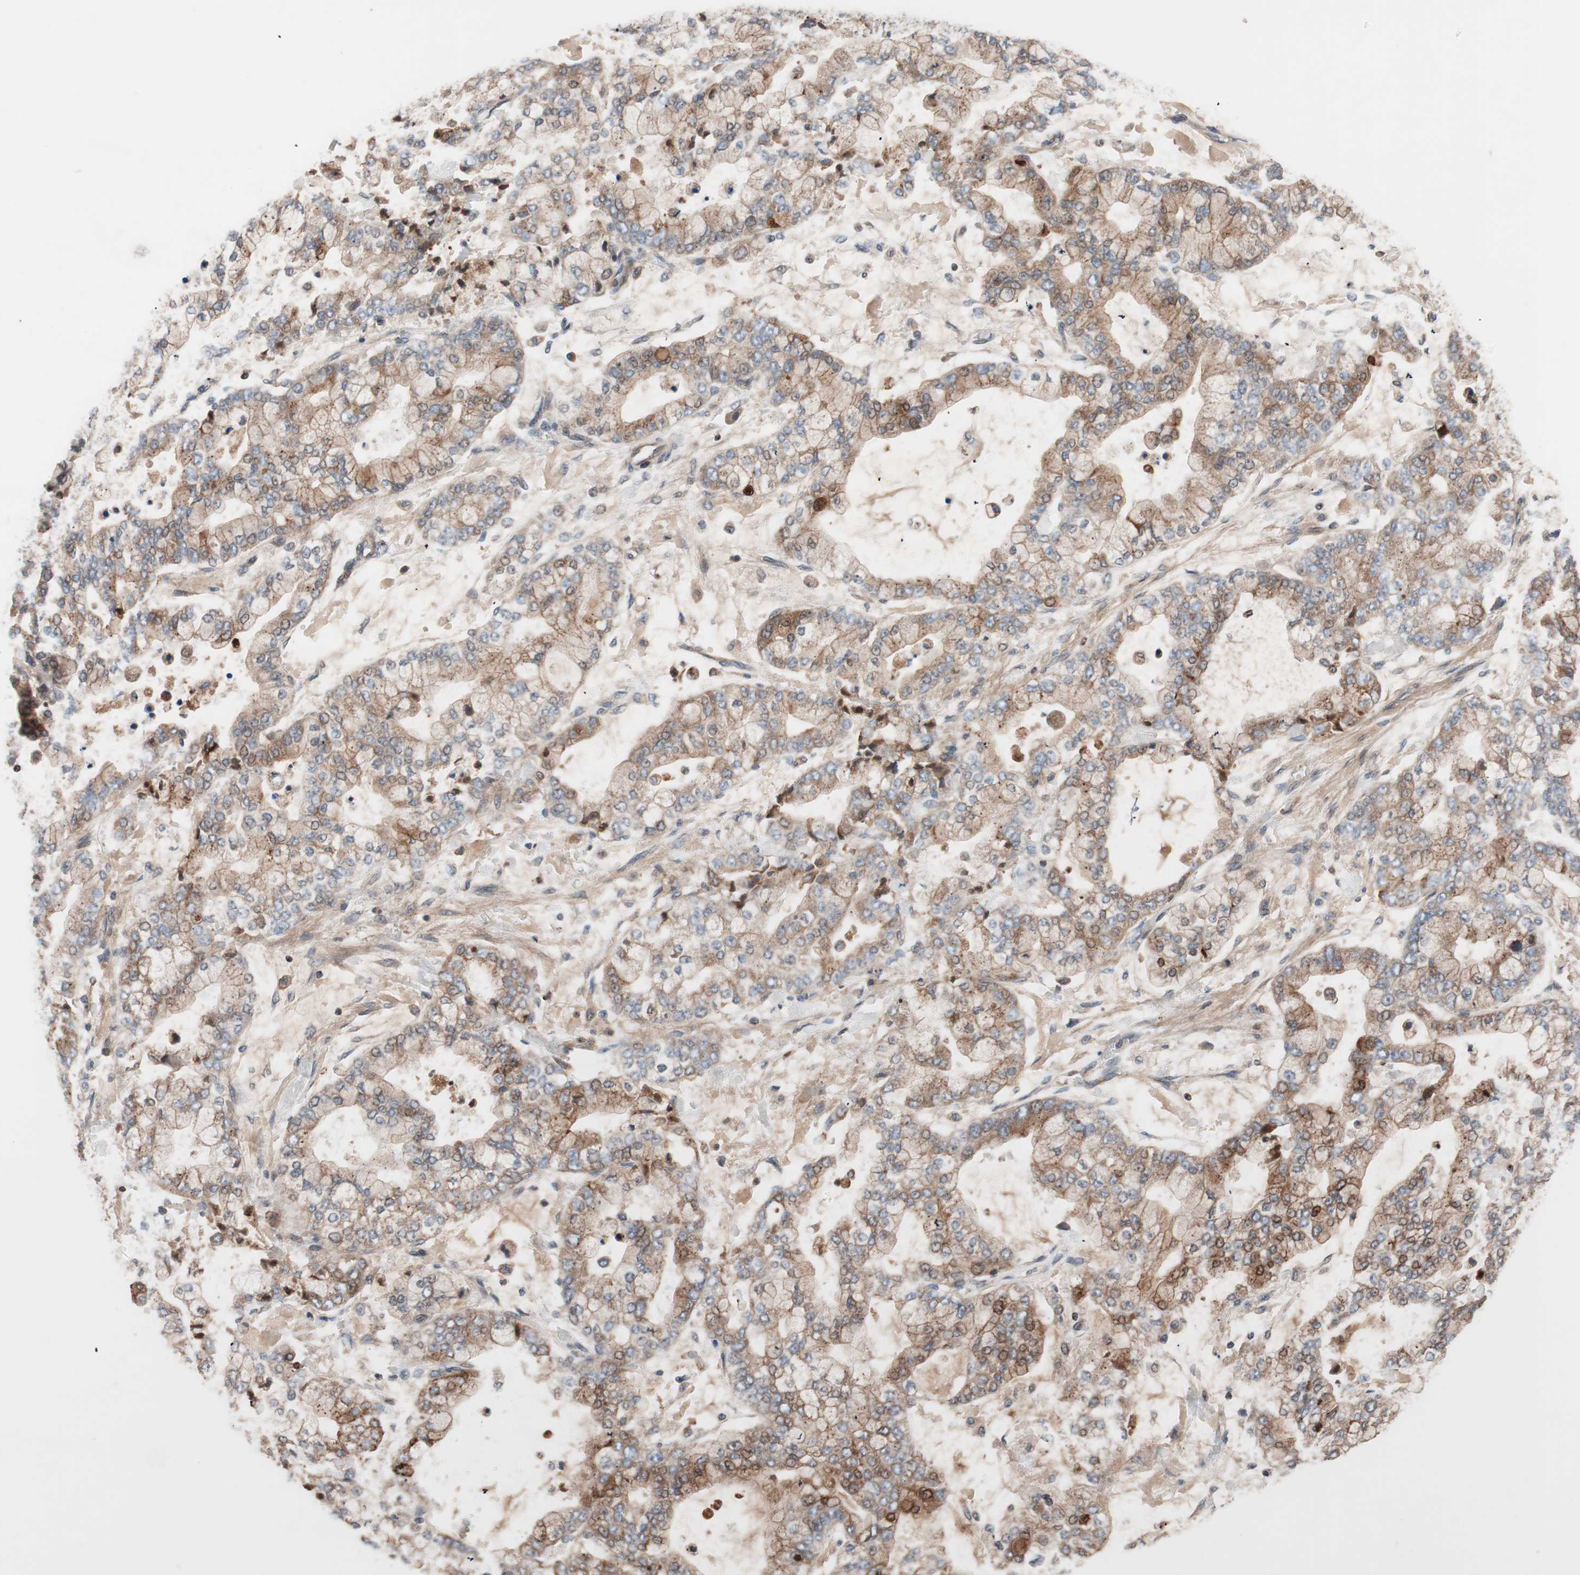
{"staining": {"intensity": "moderate", "quantity": ">75%", "location": "cytoplasmic/membranous"}, "tissue": "stomach cancer", "cell_type": "Tumor cells", "image_type": "cancer", "snomed": [{"axis": "morphology", "description": "Adenocarcinoma, NOS"}, {"axis": "topography", "description": "Stomach"}], "caption": "Moderate cytoplasmic/membranous protein expression is present in about >75% of tumor cells in stomach cancer (adenocarcinoma). (brown staining indicates protein expression, while blue staining denotes nuclei).", "gene": "SDC4", "patient": {"sex": "male", "age": 76}}